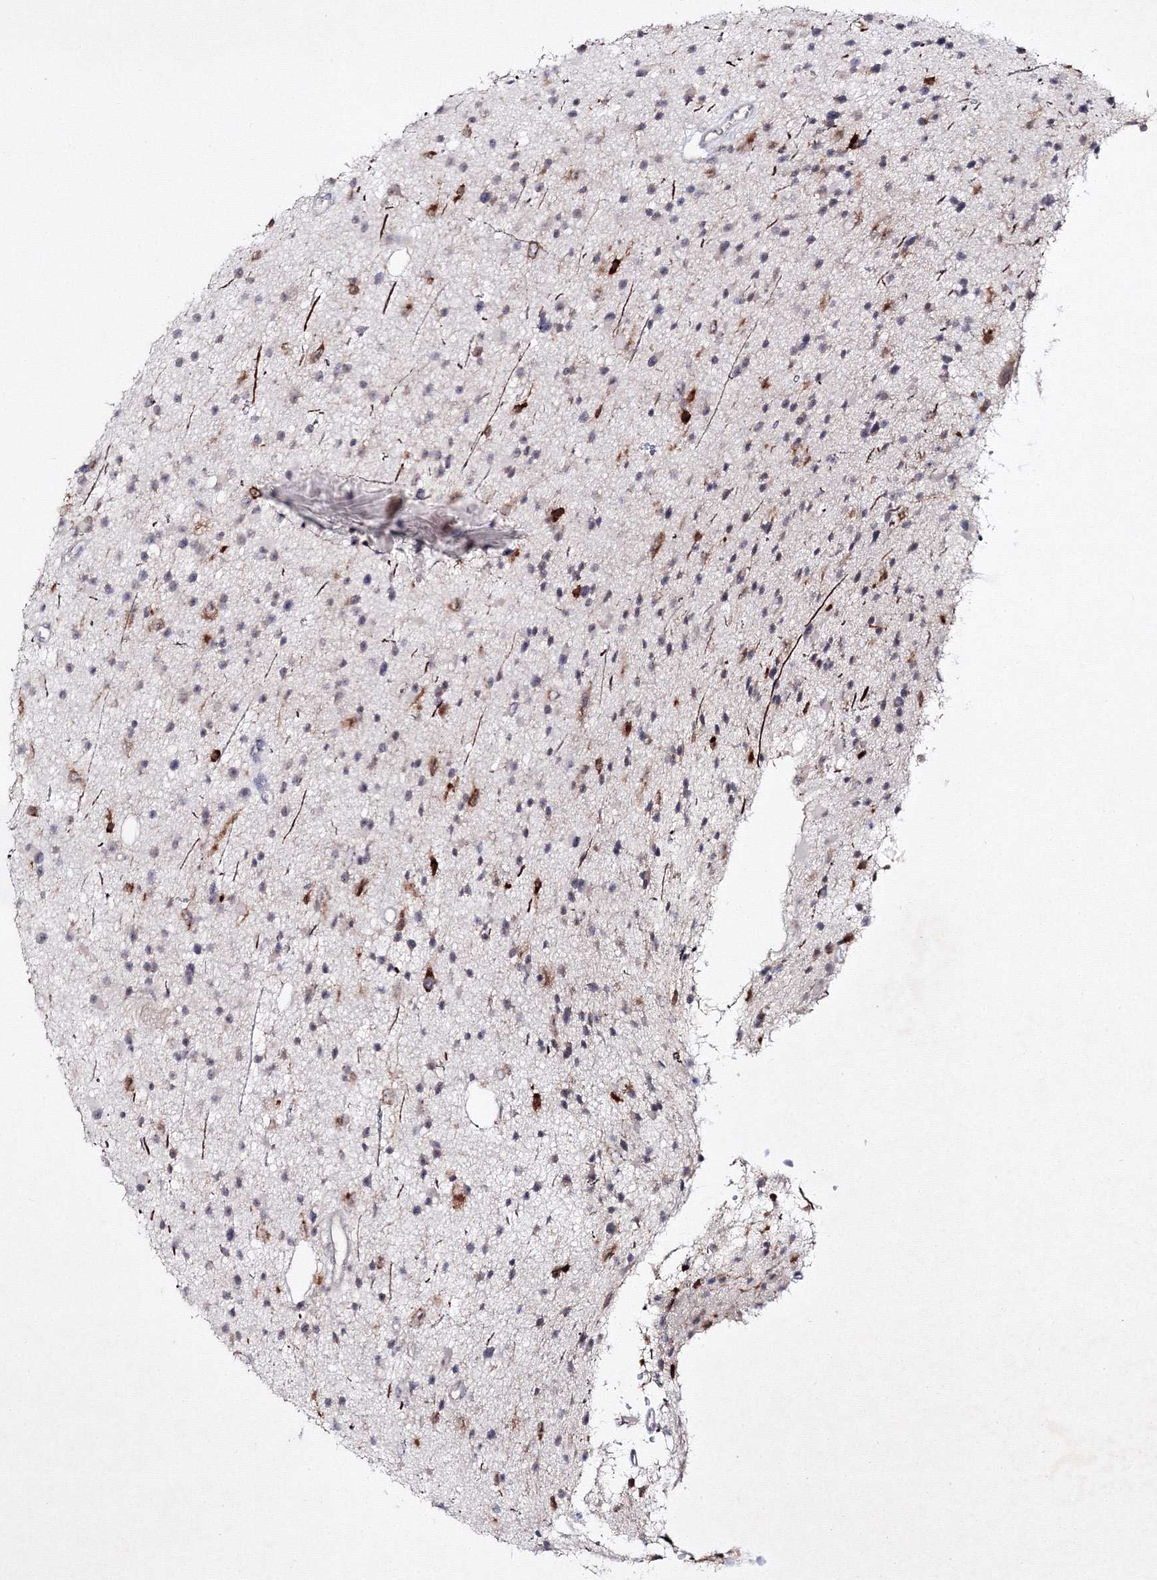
{"staining": {"intensity": "moderate", "quantity": "<25%", "location": "cytoplasmic/membranous"}, "tissue": "glioma", "cell_type": "Tumor cells", "image_type": "cancer", "snomed": [{"axis": "morphology", "description": "Glioma, malignant, Low grade"}, {"axis": "topography", "description": "Cerebral cortex"}], "caption": "Moderate cytoplasmic/membranous staining for a protein is seen in approximately <25% of tumor cells of malignant glioma (low-grade) using immunohistochemistry (IHC).", "gene": "NEU4", "patient": {"sex": "female", "age": 39}}